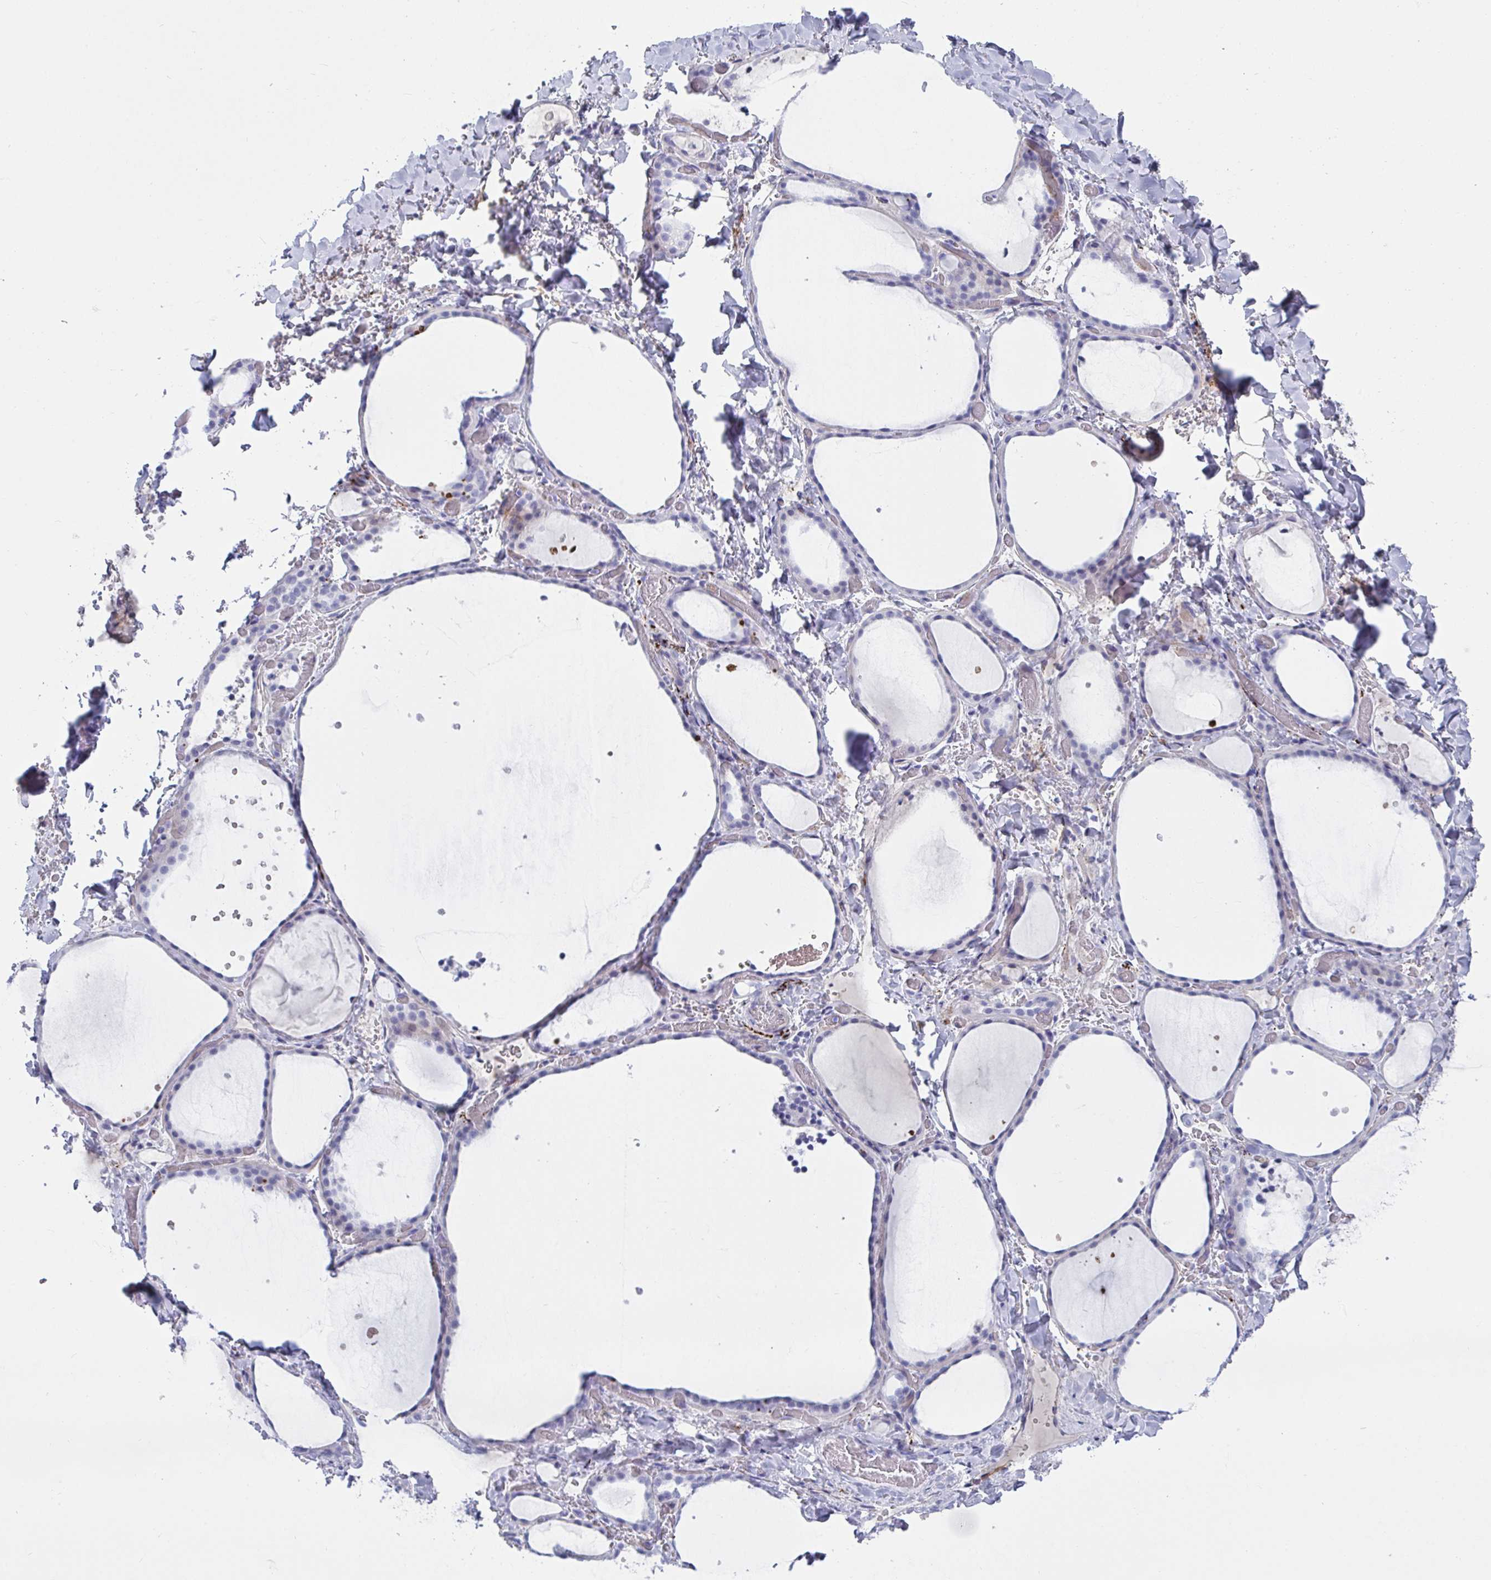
{"staining": {"intensity": "negative", "quantity": "none", "location": "none"}, "tissue": "thyroid gland", "cell_type": "Glandular cells", "image_type": "normal", "snomed": [{"axis": "morphology", "description": "Normal tissue, NOS"}, {"axis": "topography", "description": "Thyroid gland"}], "caption": "Immunohistochemistry (IHC) of unremarkable thyroid gland demonstrates no staining in glandular cells. Nuclei are stained in blue.", "gene": "NPY", "patient": {"sex": "female", "age": 36}}